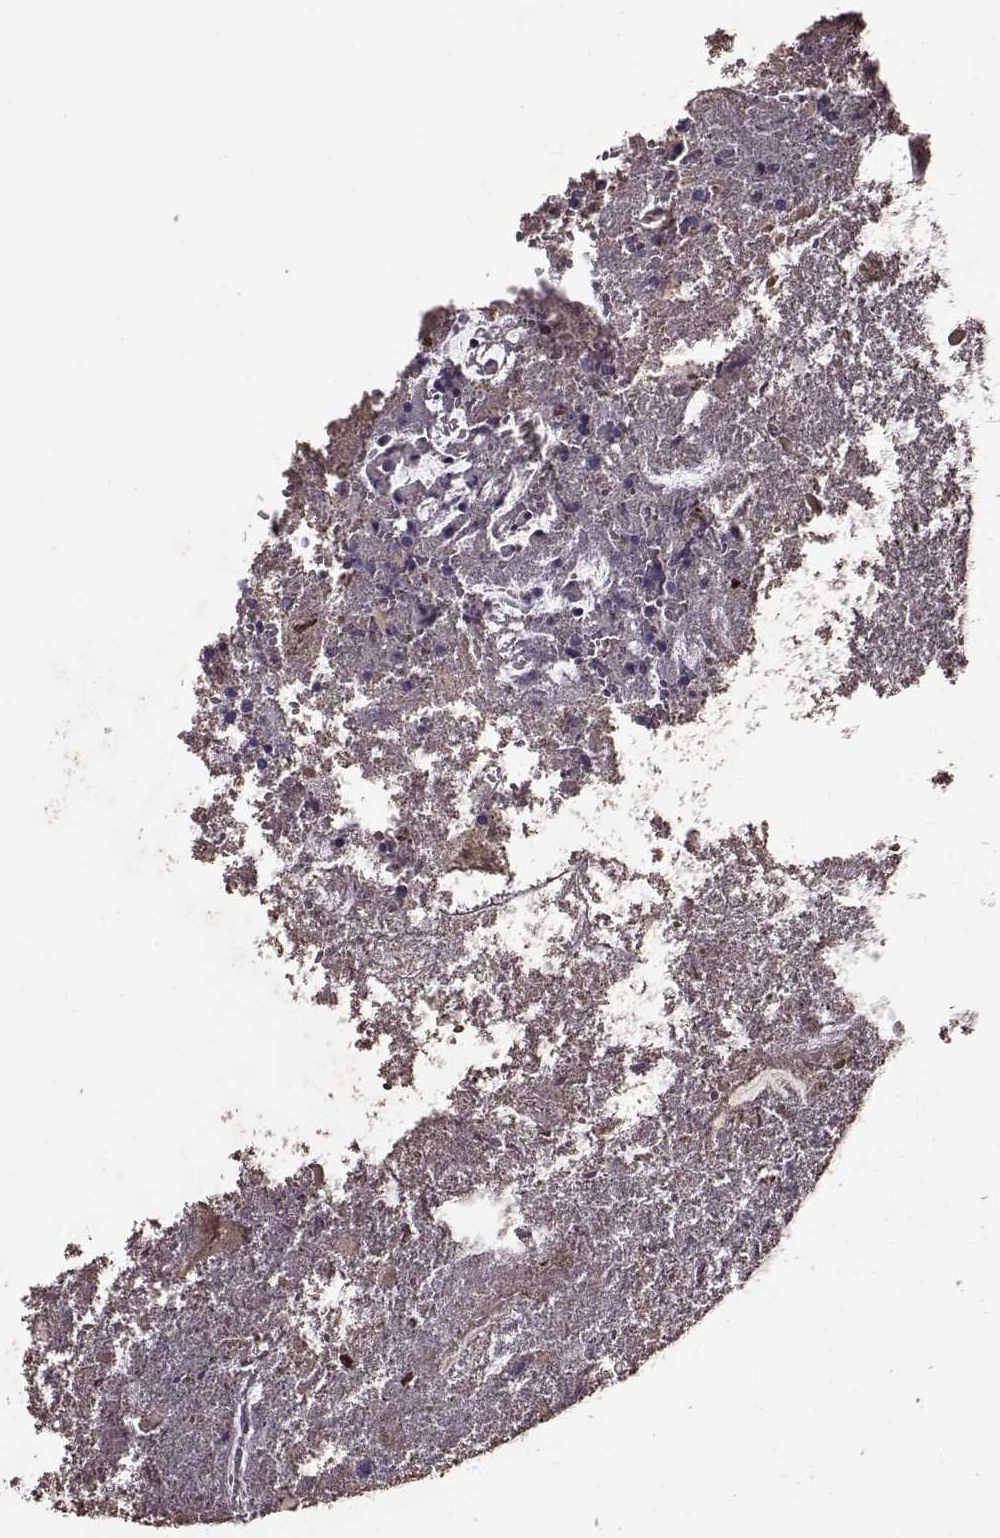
{"staining": {"intensity": "negative", "quantity": "none", "location": "none"}, "tissue": "appendix", "cell_type": "Glandular cells", "image_type": "normal", "snomed": [{"axis": "morphology", "description": "Normal tissue, NOS"}, {"axis": "topography", "description": "Appendix"}], "caption": "High magnification brightfield microscopy of normal appendix stained with DAB (brown) and counterstained with hematoxylin (blue): glandular cells show no significant staining. (Brightfield microscopy of DAB (3,3'-diaminobenzidine) IHC at high magnification).", "gene": "CRYBB1", "patient": {"sex": "female", "age": 23}}